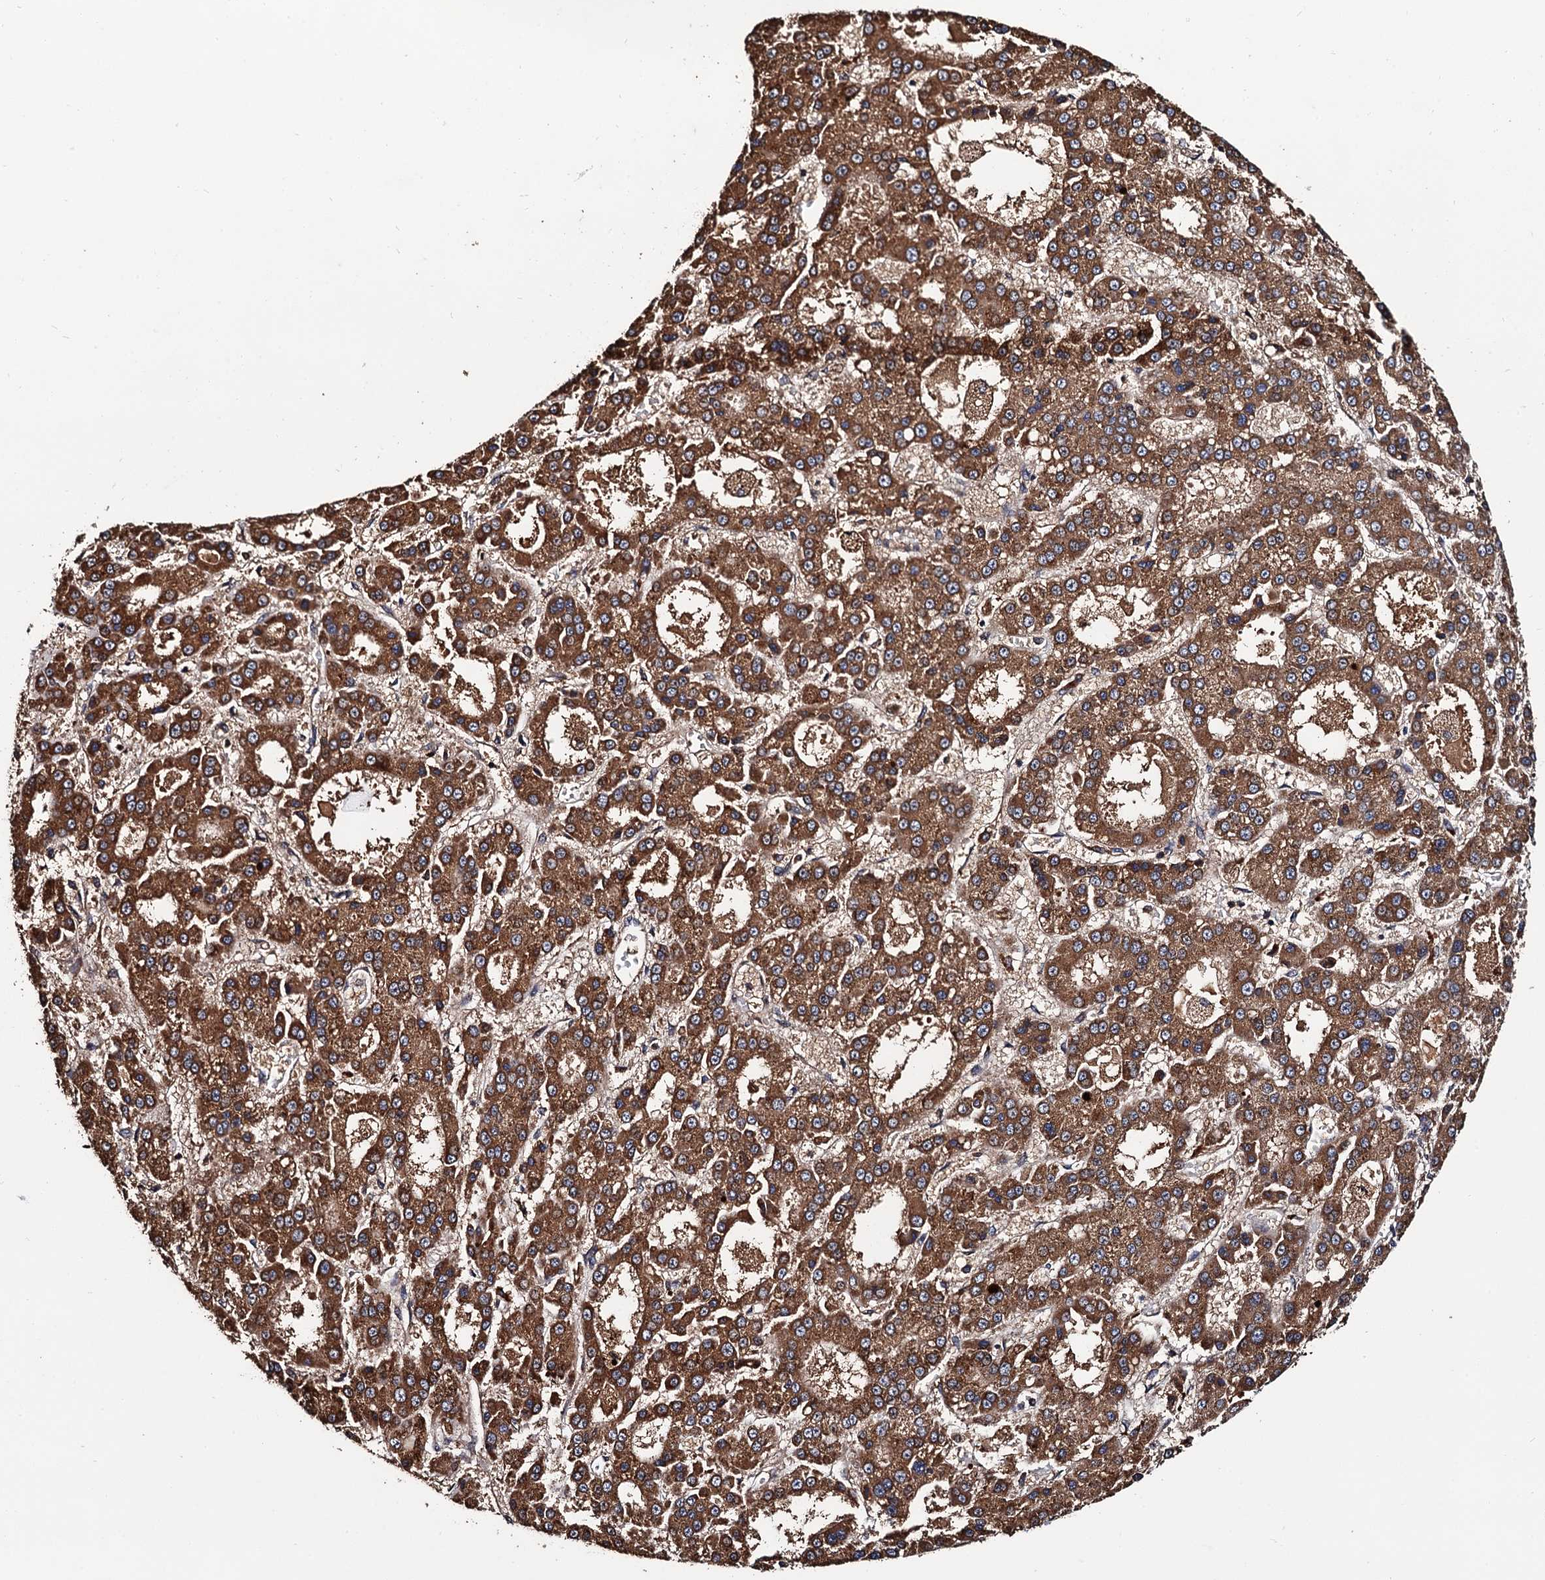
{"staining": {"intensity": "strong", "quantity": ">75%", "location": "cytoplasmic/membranous"}, "tissue": "liver cancer", "cell_type": "Tumor cells", "image_type": "cancer", "snomed": [{"axis": "morphology", "description": "Carcinoma, Hepatocellular, NOS"}, {"axis": "topography", "description": "Liver"}], "caption": "Brown immunohistochemical staining in liver cancer displays strong cytoplasmic/membranous staining in about >75% of tumor cells.", "gene": "RGS11", "patient": {"sex": "male", "age": 70}}